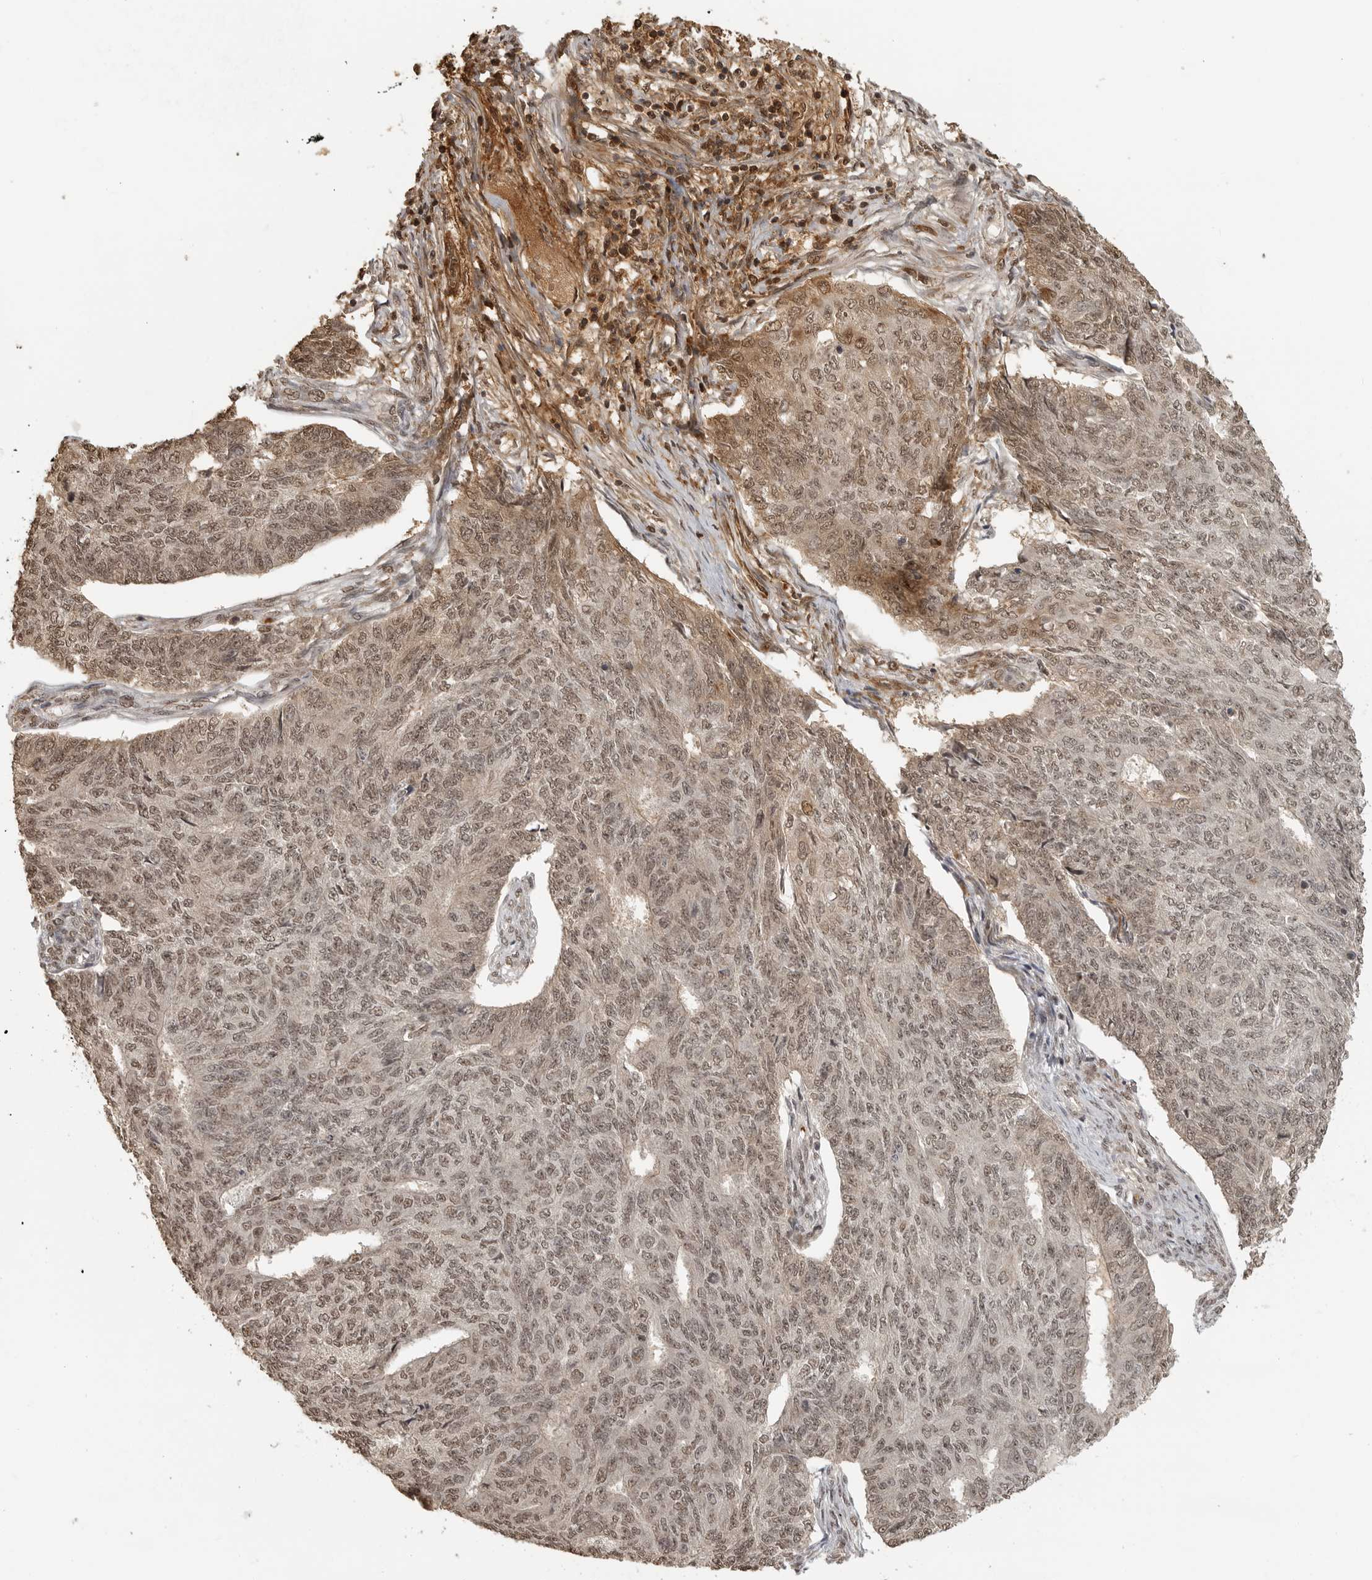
{"staining": {"intensity": "weak", "quantity": ">75%", "location": "nuclear"}, "tissue": "endometrial cancer", "cell_type": "Tumor cells", "image_type": "cancer", "snomed": [{"axis": "morphology", "description": "Adenocarcinoma, NOS"}, {"axis": "topography", "description": "Endometrium"}], "caption": "Approximately >75% of tumor cells in adenocarcinoma (endometrial) display weak nuclear protein expression as visualized by brown immunohistochemical staining.", "gene": "CLOCK", "patient": {"sex": "female", "age": 32}}